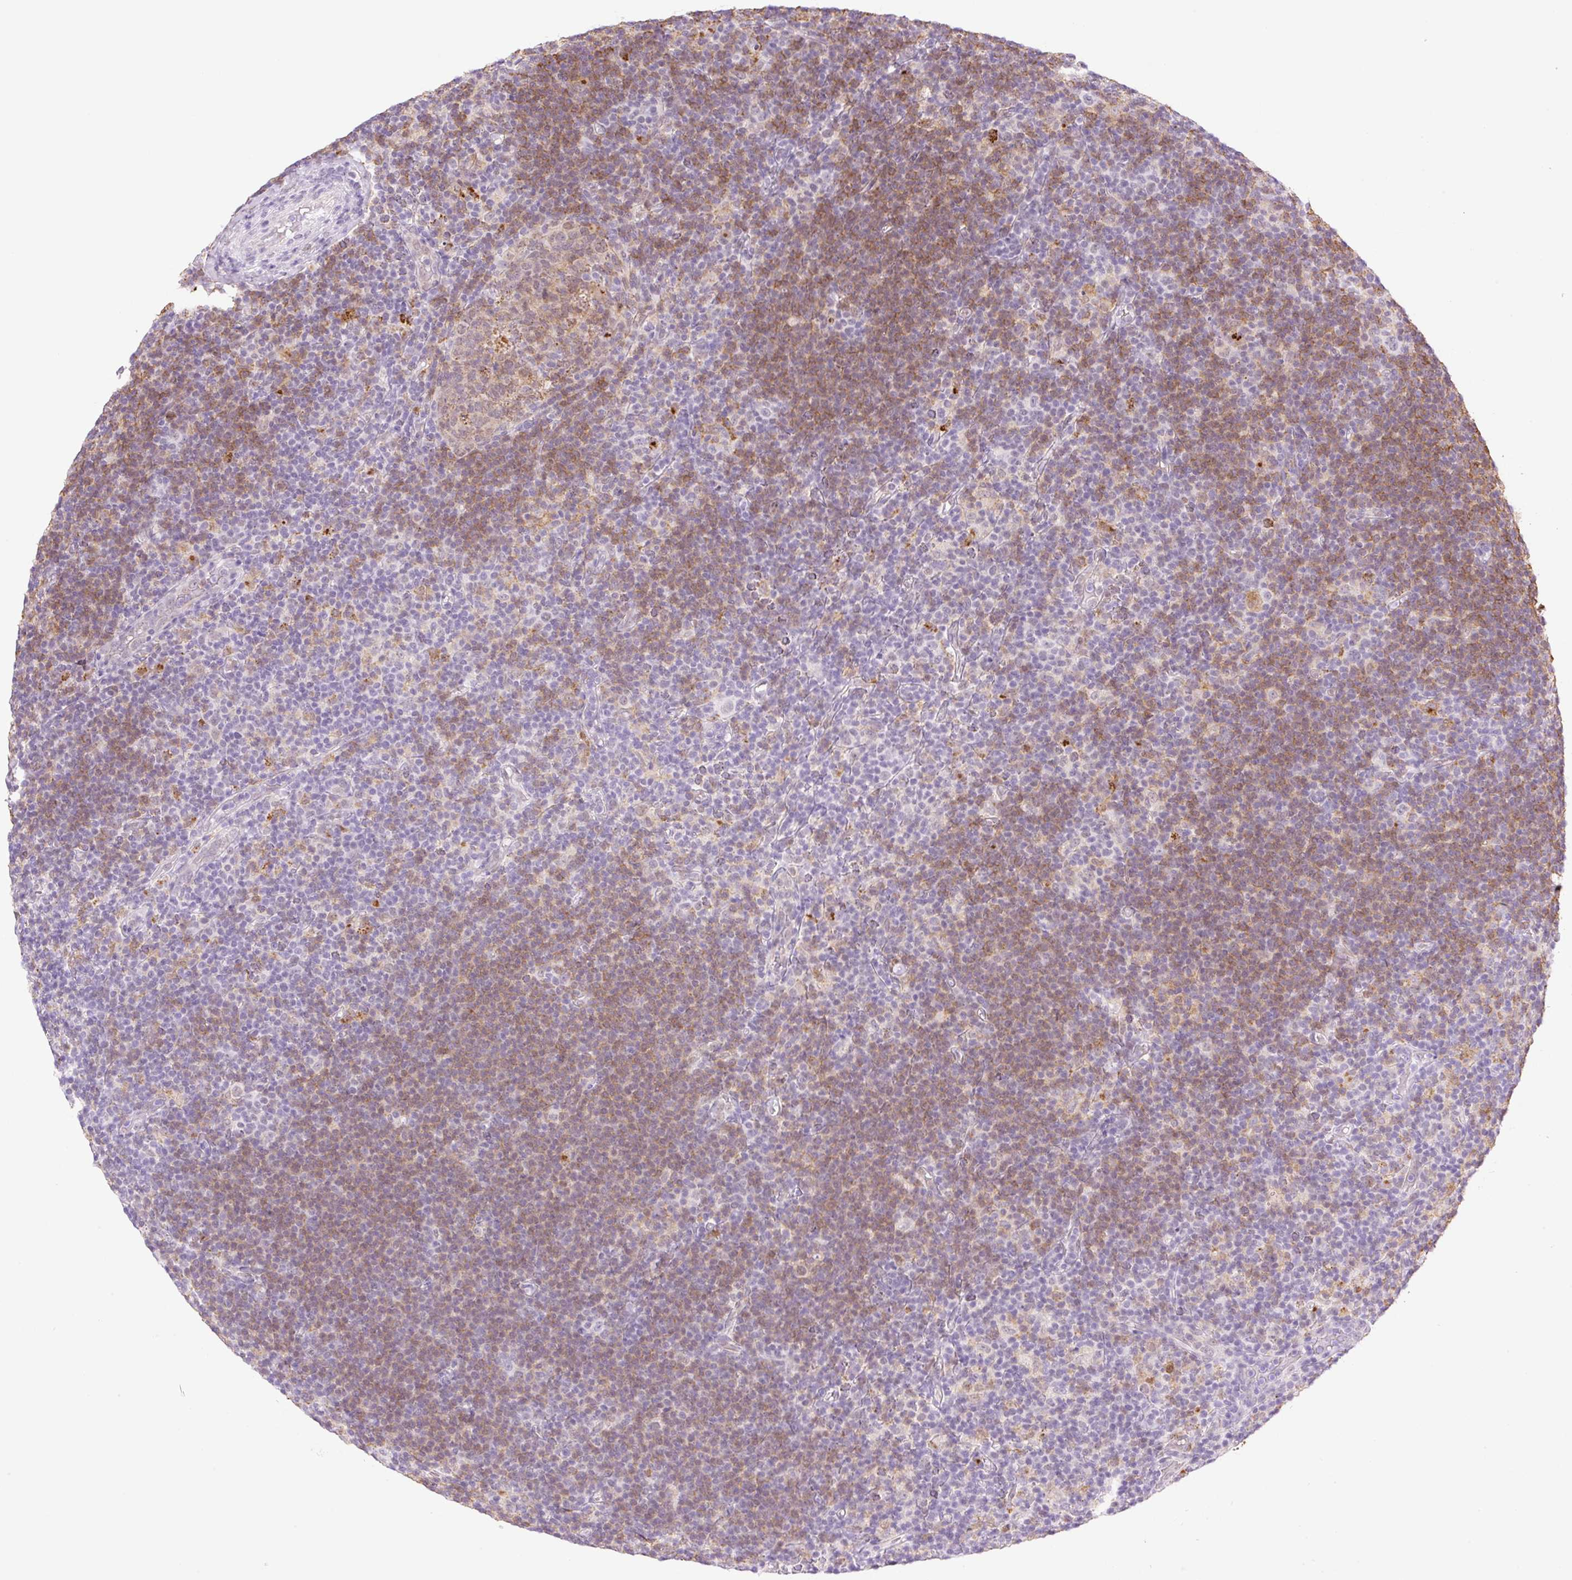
{"staining": {"intensity": "negative", "quantity": "none", "location": "none"}, "tissue": "lymphoma", "cell_type": "Tumor cells", "image_type": "cancer", "snomed": [{"axis": "morphology", "description": "Hodgkin's disease, NOS"}, {"axis": "topography", "description": "Lymph node"}], "caption": "Tumor cells are negative for brown protein staining in Hodgkin's disease. Nuclei are stained in blue.", "gene": "PALM3", "patient": {"sex": "female", "age": 57}}